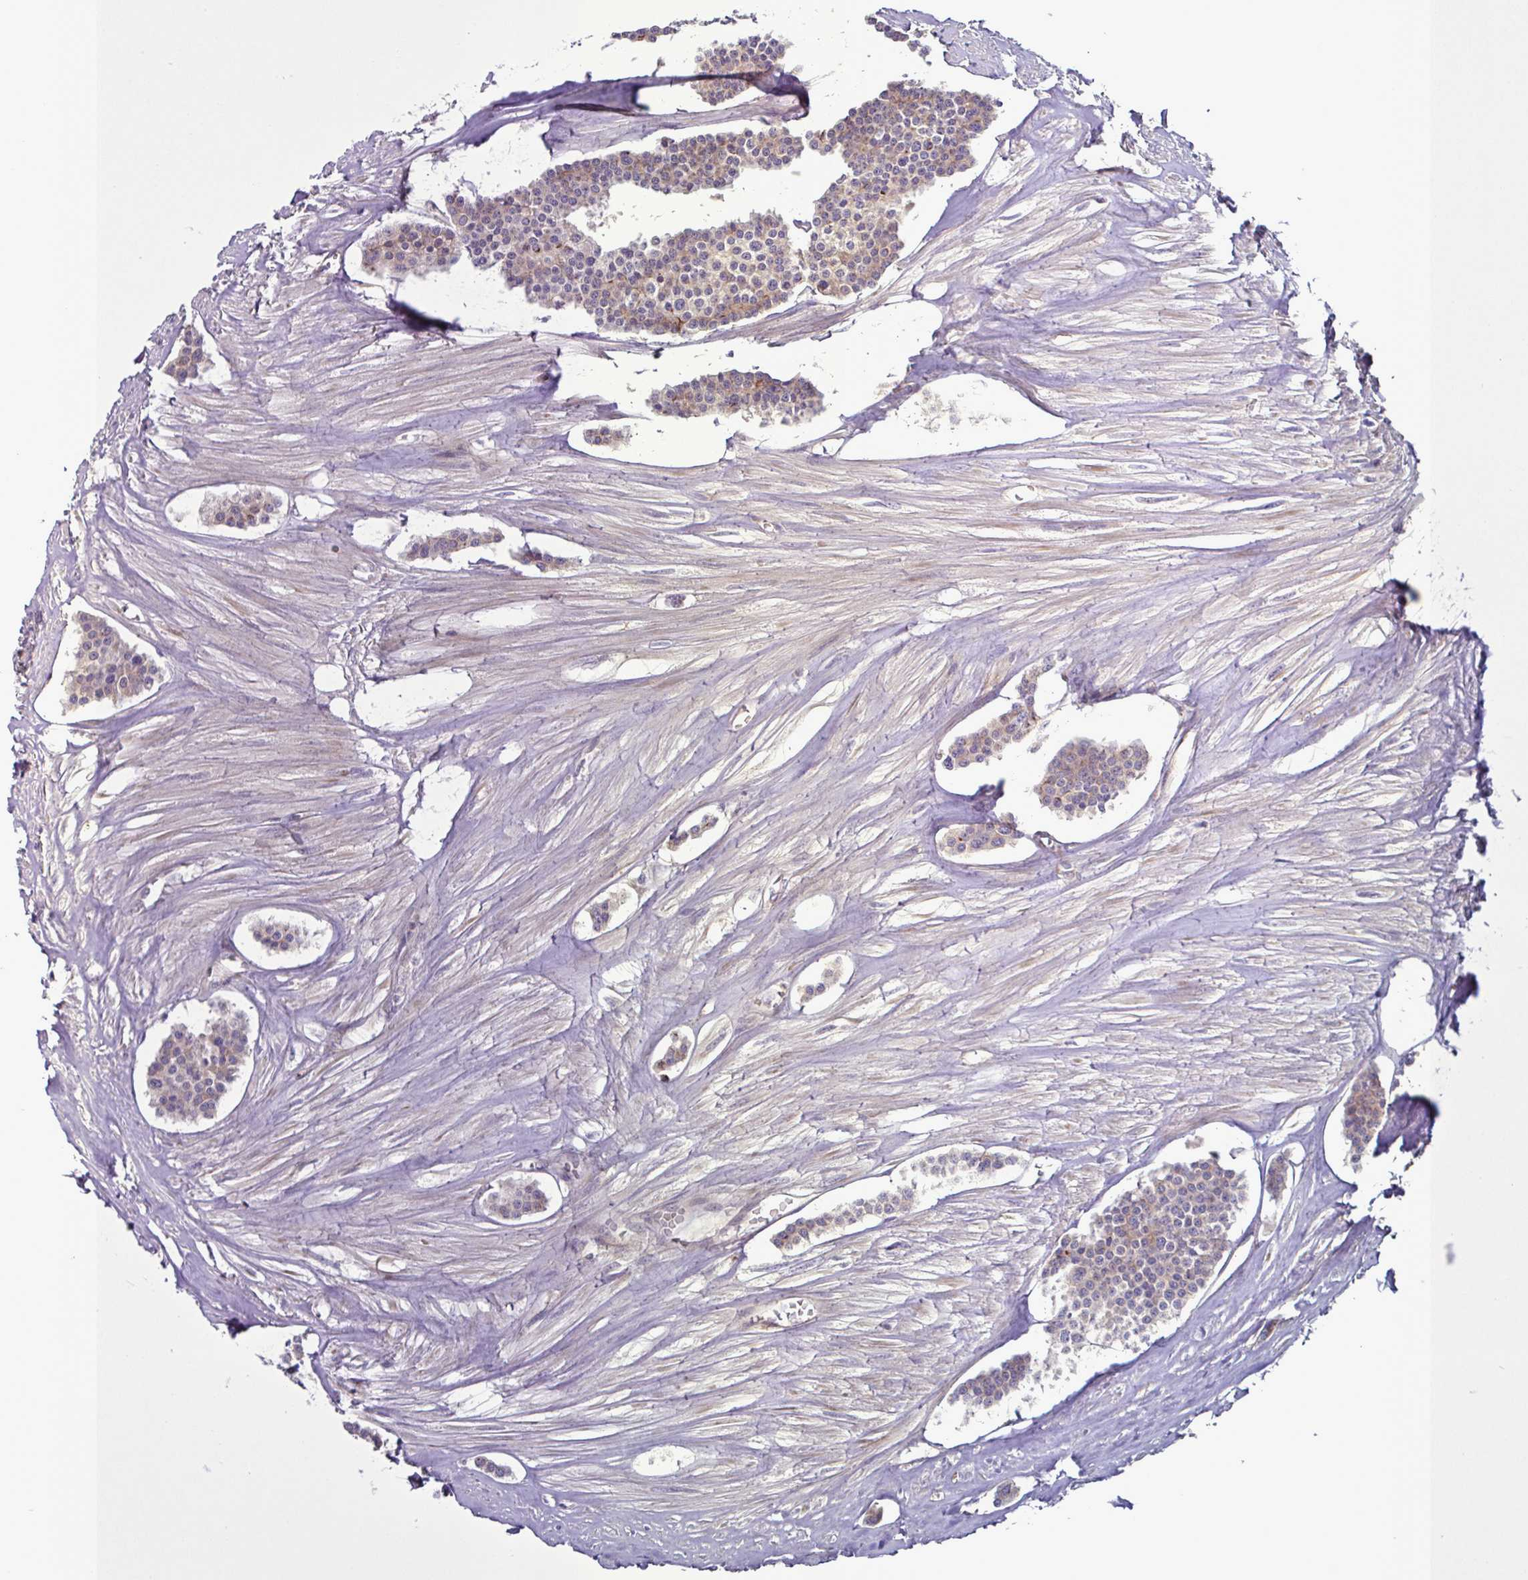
{"staining": {"intensity": "moderate", "quantity": "25%-75%", "location": "cytoplasmic/membranous"}, "tissue": "carcinoid", "cell_type": "Tumor cells", "image_type": "cancer", "snomed": [{"axis": "morphology", "description": "Carcinoid, malignant, NOS"}, {"axis": "topography", "description": "Small intestine"}], "caption": "The photomicrograph shows immunohistochemical staining of carcinoid (malignant). There is moderate cytoplasmic/membranous positivity is seen in approximately 25%-75% of tumor cells. (Stains: DAB in brown, nuclei in blue, Microscopy: brightfield microscopy at high magnification).", "gene": "GLTP", "patient": {"sex": "male", "age": 60}}